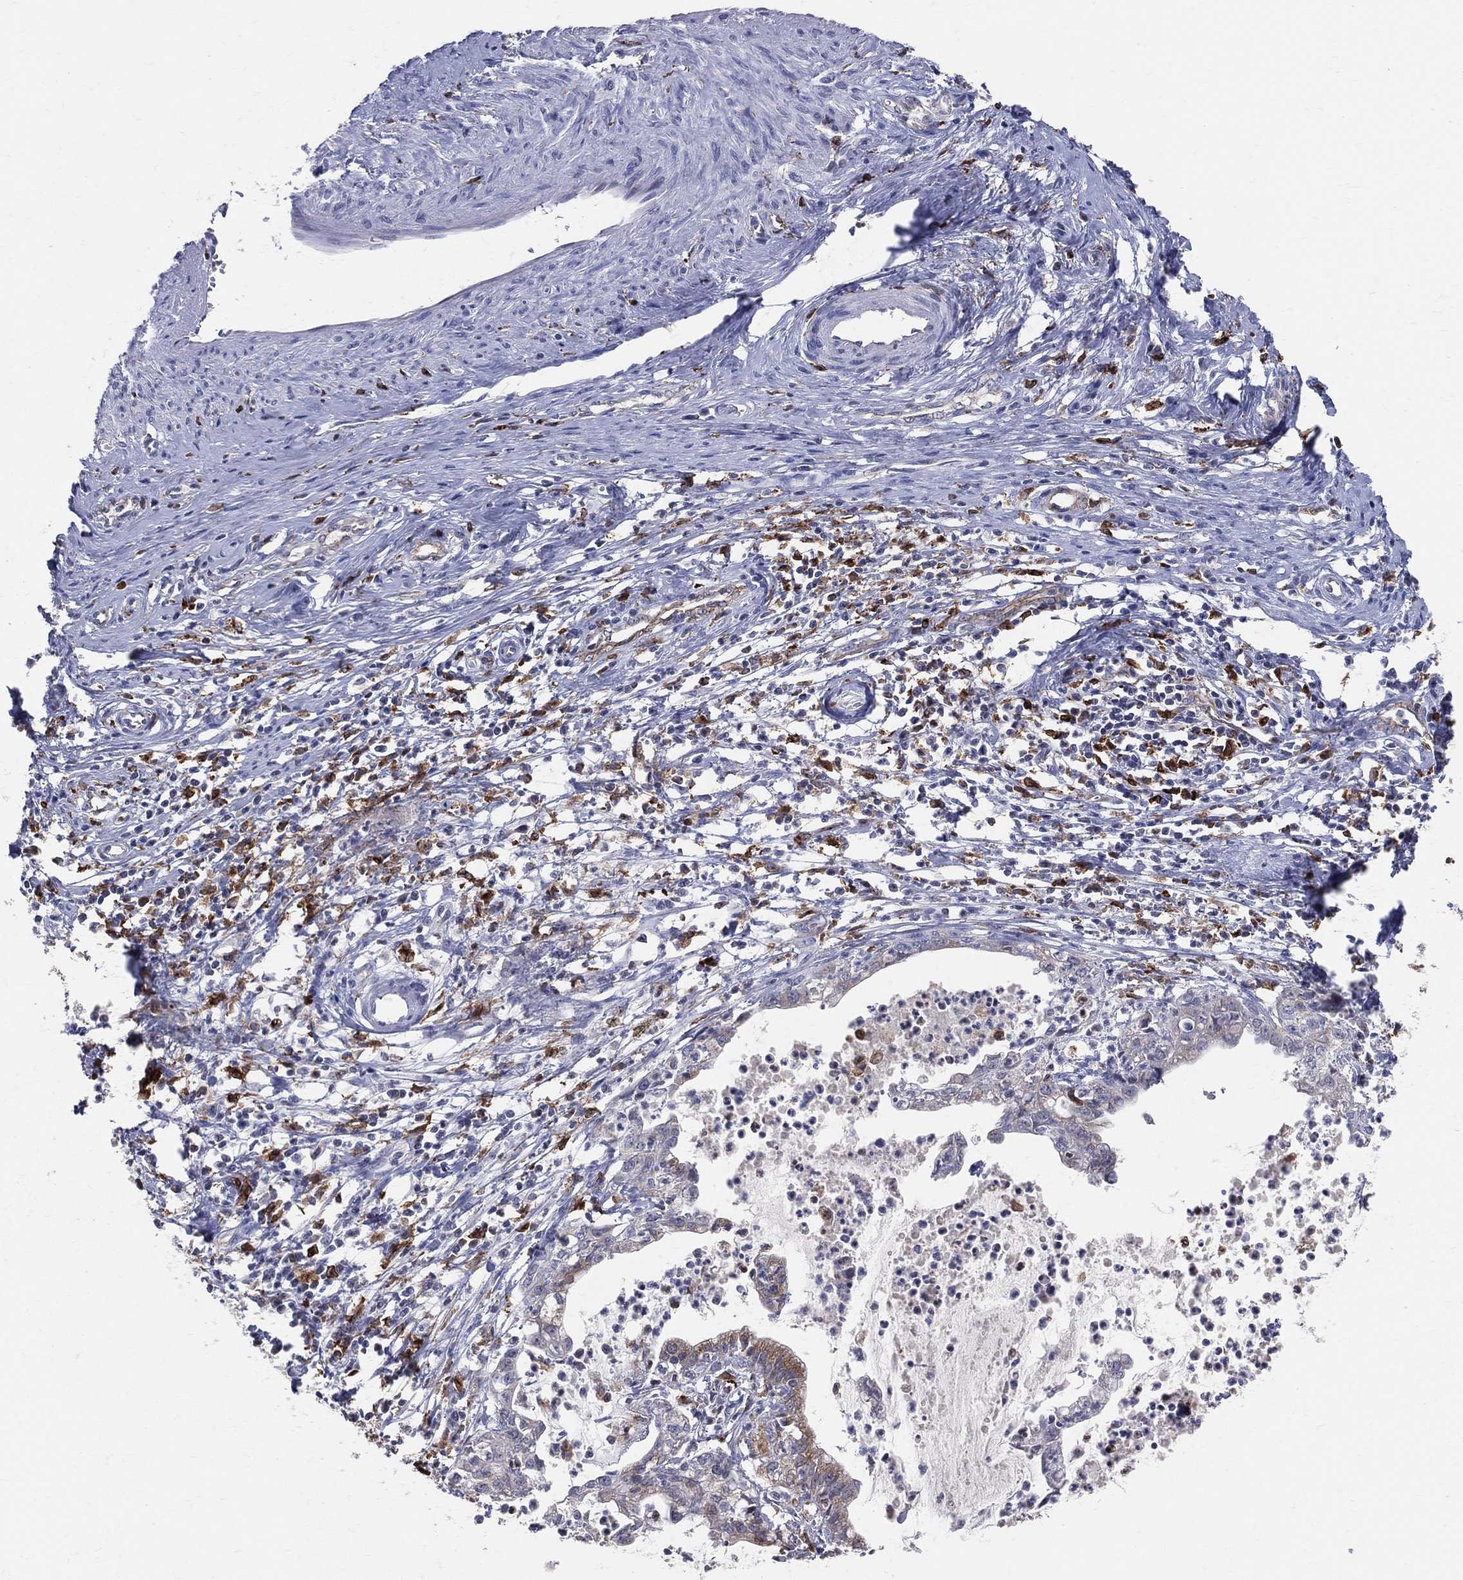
{"staining": {"intensity": "negative", "quantity": "none", "location": "none"}, "tissue": "cervical cancer", "cell_type": "Tumor cells", "image_type": "cancer", "snomed": [{"axis": "morphology", "description": "Normal tissue, NOS"}, {"axis": "morphology", "description": "Adenocarcinoma, NOS"}, {"axis": "topography", "description": "Cervix"}], "caption": "Human cervical cancer (adenocarcinoma) stained for a protein using immunohistochemistry (IHC) shows no staining in tumor cells.", "gene": "CD74", "patient": {"sex": "female", "age": 38}}